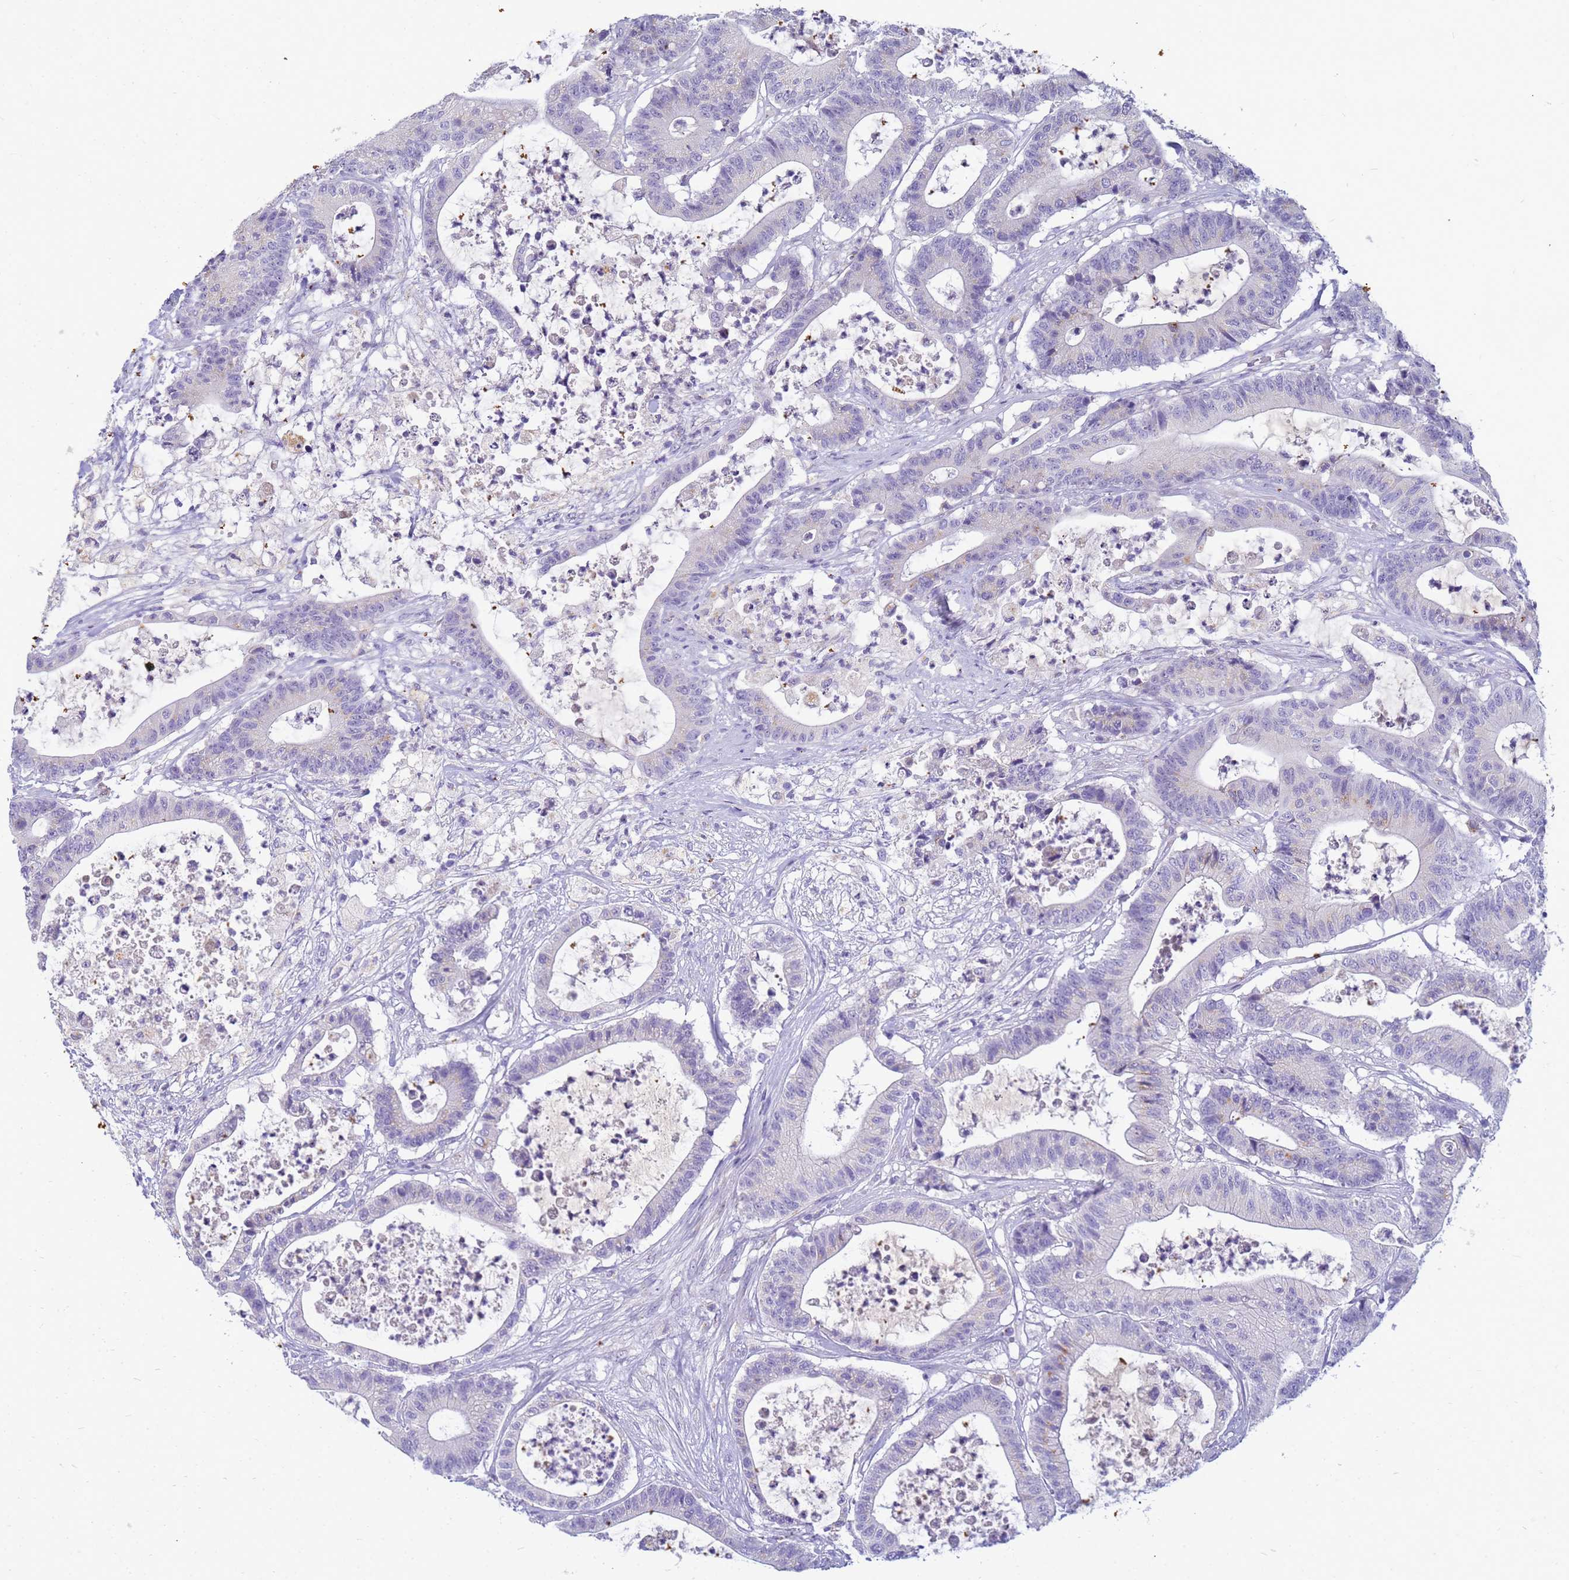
{"staining": {"intensity": "negative", "quantity": "none", "location": "none"}, "tissue": "colorectal cancer", "cell_type": "Tumor cells", "image_type": "cancer", "snomed": [{"axis": "morphology", "description": "Adenocarcinoma, NOS"}, {"axis": "topography", "description": "Colon"}], "caption": "IHC of human colorectal cancer displays no positivity in tumor cells.", "gene": "B3GNT8", "patient": {"sex": "female", "age": 84}}